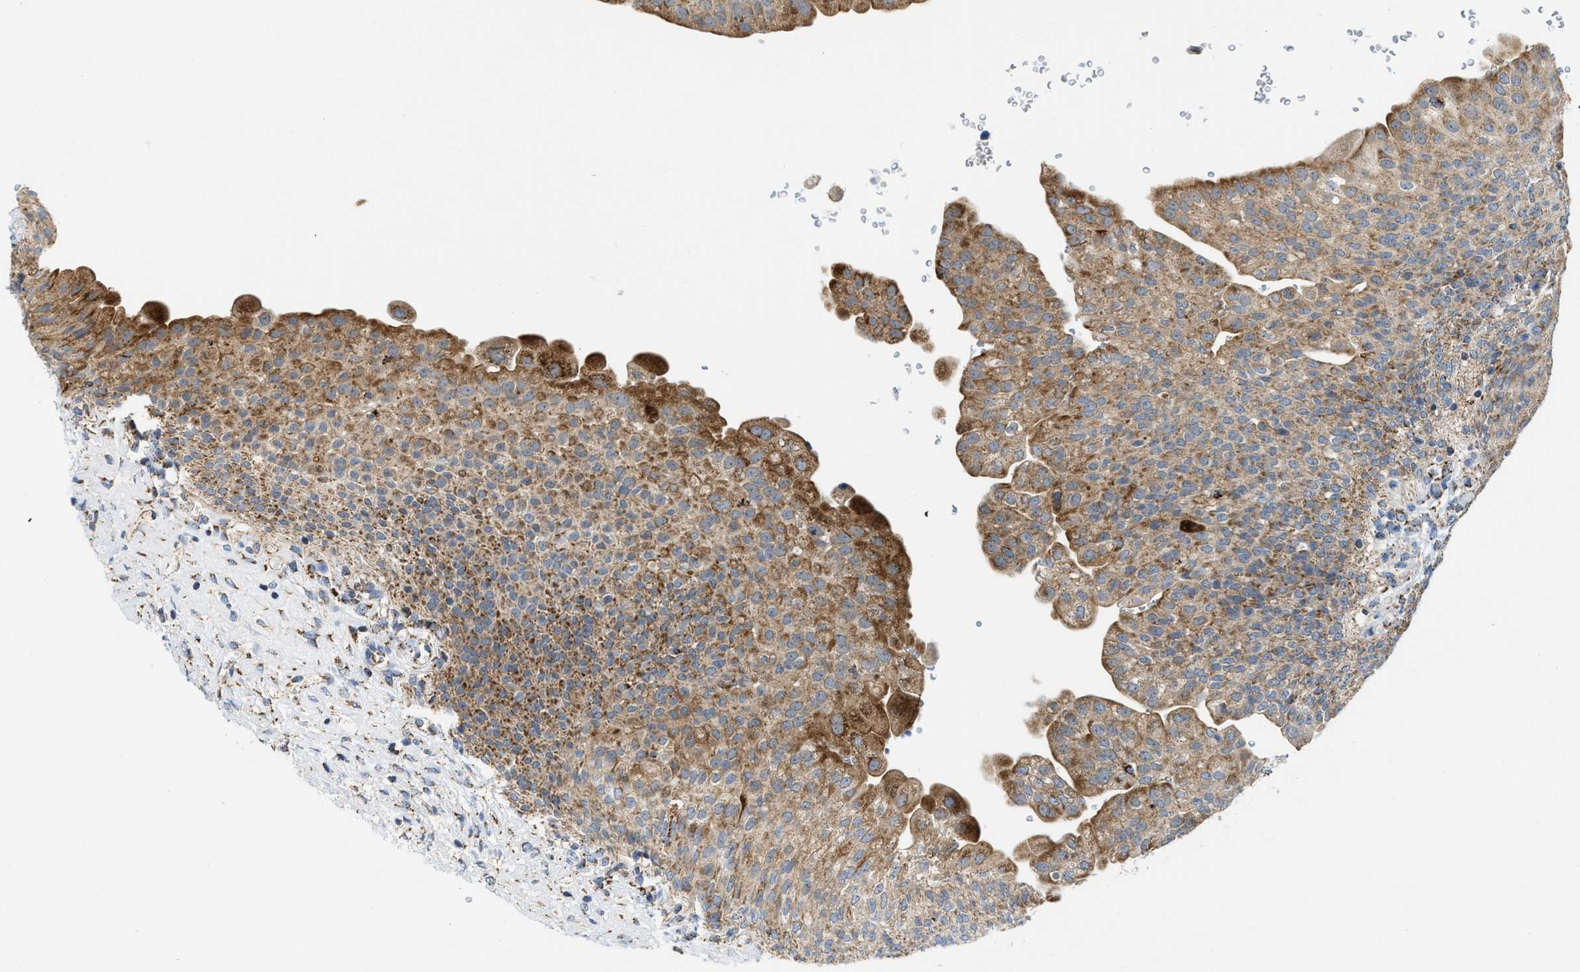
{"staining": {"intensity": "strong", "quantity": ">75%", "location": "cytoplasmic/membranous"}, "tissue": "urinary bladder", "cell_type": "Urothelial cells", "image_type": "normal", "snomed": [{"axis": "morphology", "description": "Urothelial carcinoma, High grade"}, {"axis": "topography", "description": "Urinary bladder"}], "caption": "The photomicrograph displays staining of benign urinary bladder, revealing strong cytoplasmic/membranous protein expression (brown color) within urothelial cells. The protein of interest is shown in brown color, while the nuclei are stained blue.", "gene": "GATD3", "patient": {"sex": "male", "age": 46}}